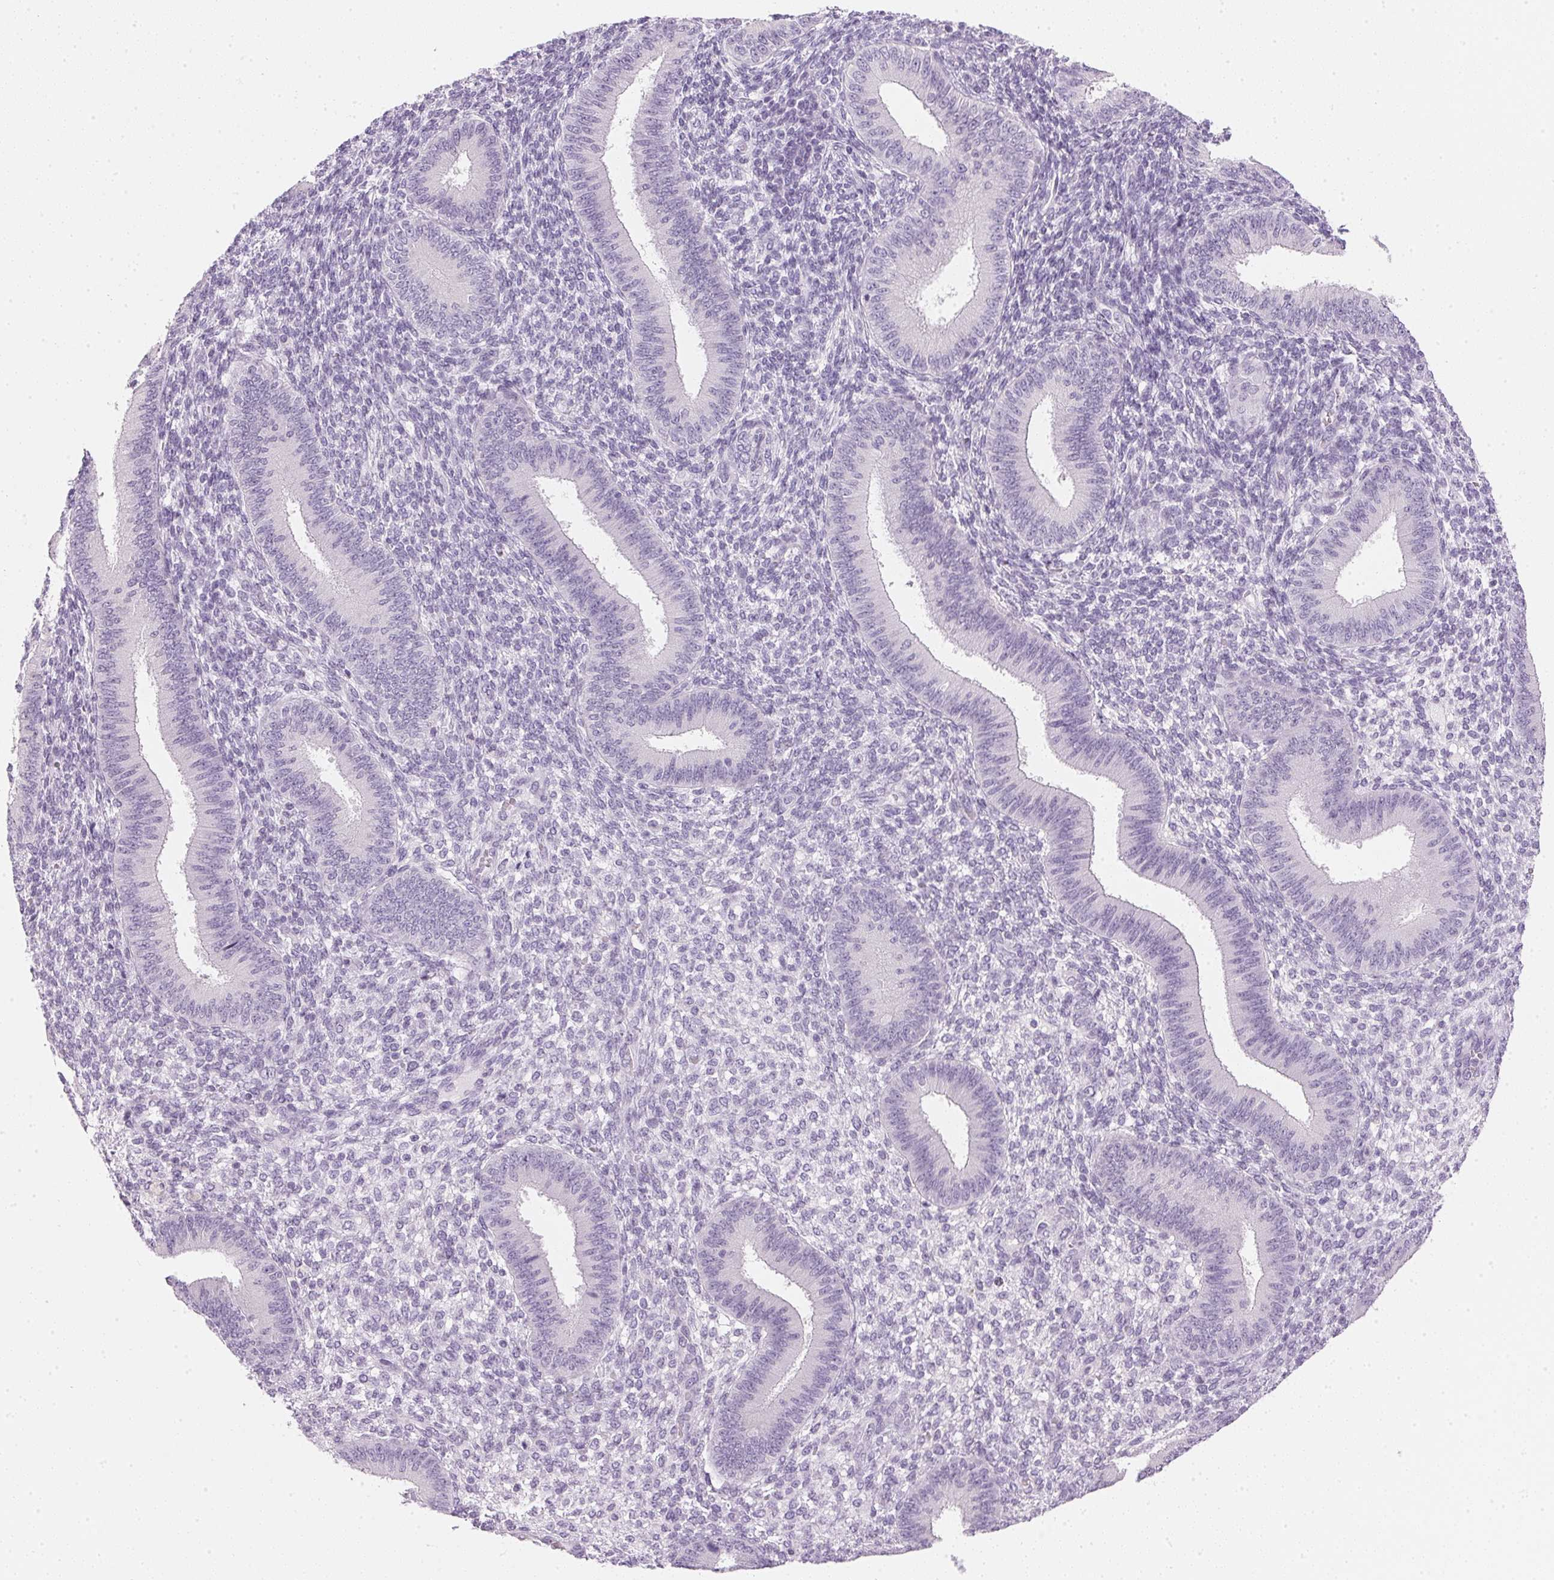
{"staining": {"intensity": "negative", "quantity": "none", "location": "none"}, "tissue": "endometrium", "cell_type": "Cells in endometrial stroma", "image_type": "normal", "snomed": [{"axis": "morphology", "description": "Normal tissue, NOS"}, {"axis": "topography", "description": "Endometrium"}], "caption": "Cells in endometrial stroma show no significant expression in benign endometrium. (DAB IHC visualized using brightfield microscopy, high magnification).", "gene": "IGFBP1", "patient": {"sex": "female", "age": 39}}